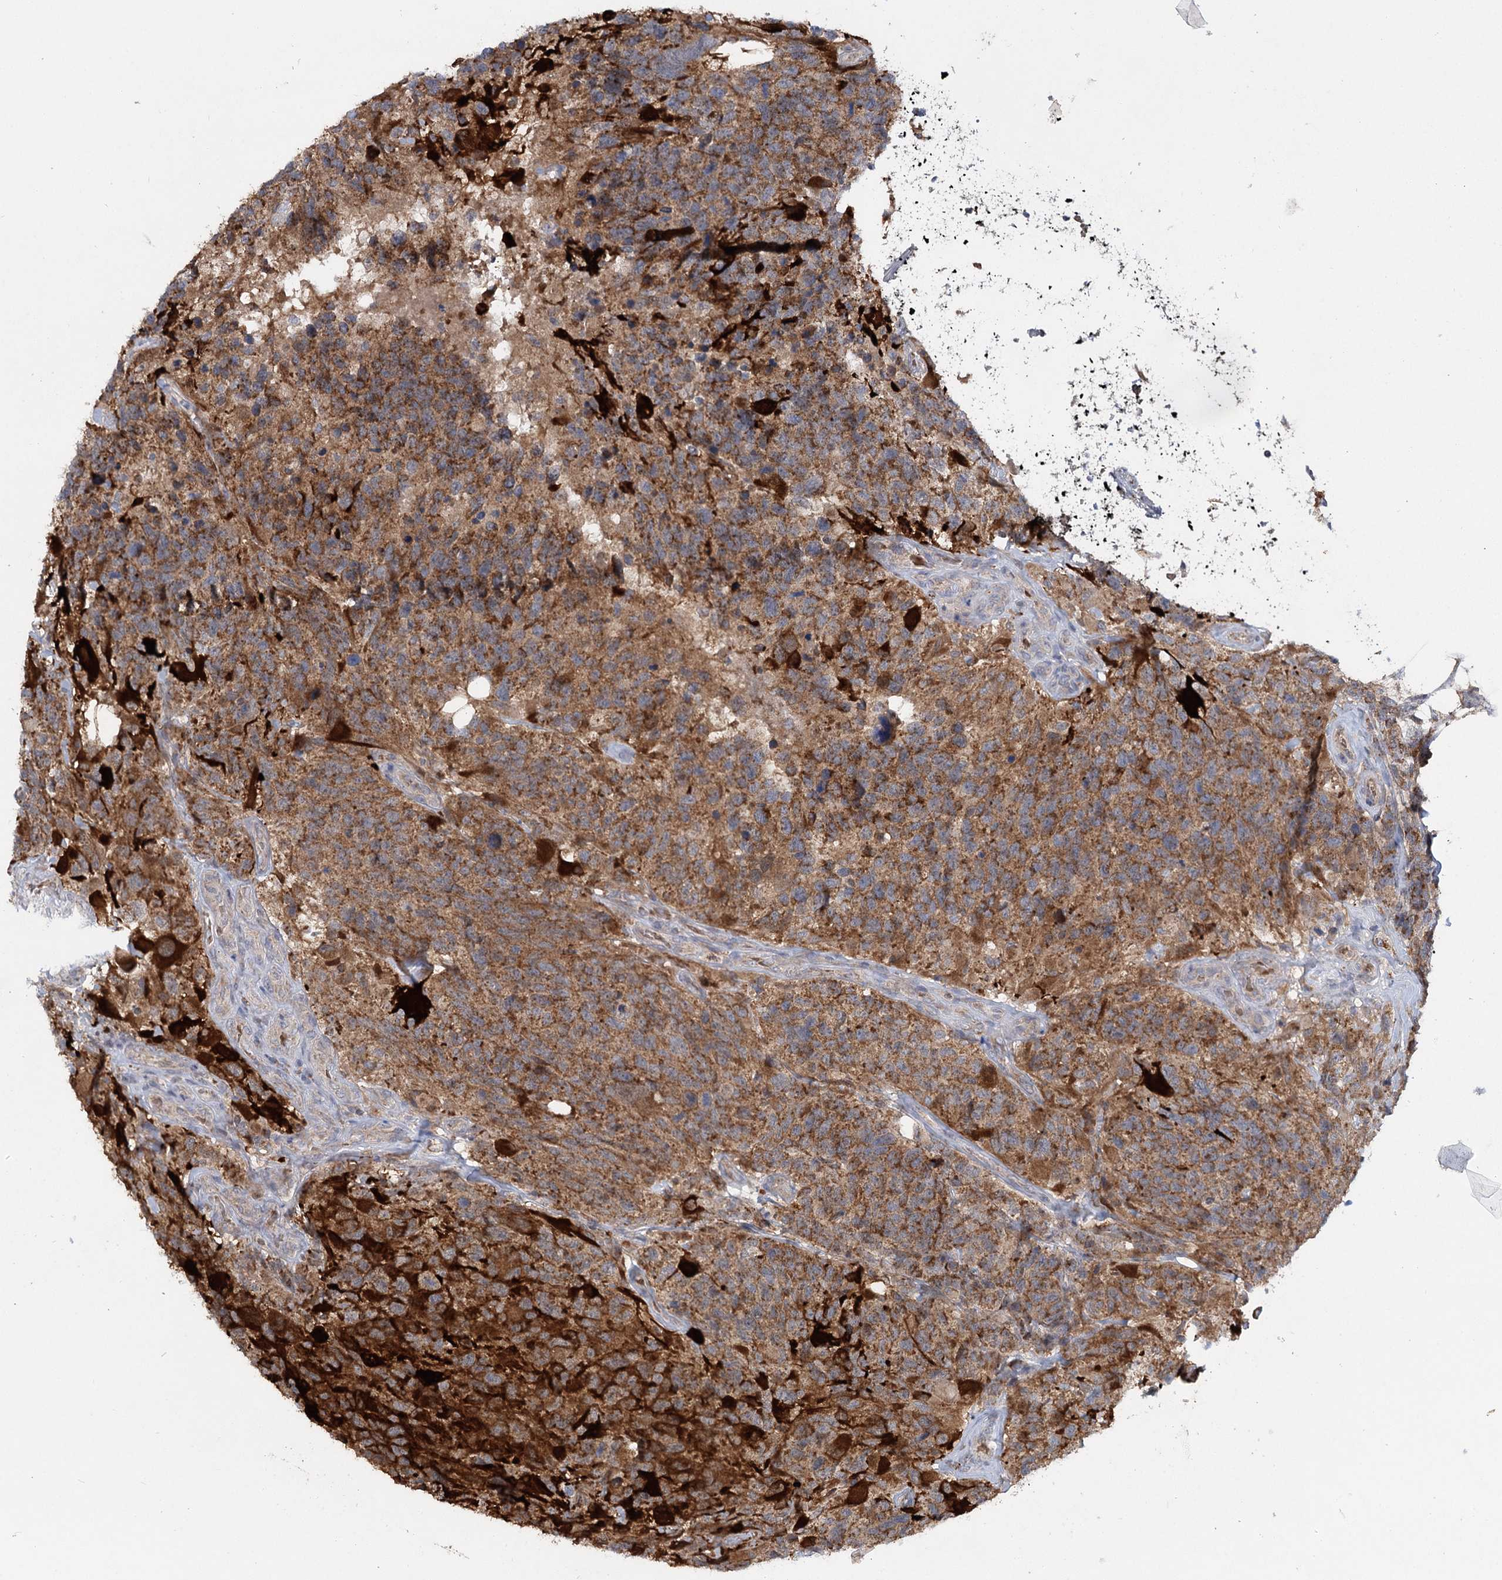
{"staining": {"intensity": "strong", "quantity": "25%-75%", "location": "cytoplasmic/membranous"}, "tissue": "glioma", "cell_type": "Tumor cells", "image_type": "cancer", "snomed": [{"axis": "morphology", "description": "Glioma, malignant, High grade"}, {"axis": "topography", "description": "Brain"}], "caption": "Human malignant glioma (high-grade) stained with a protein marker displays strong staining in tumor cells.", "gene": "PYROXD2", "patient": {"sex": "male", "age": 69}}